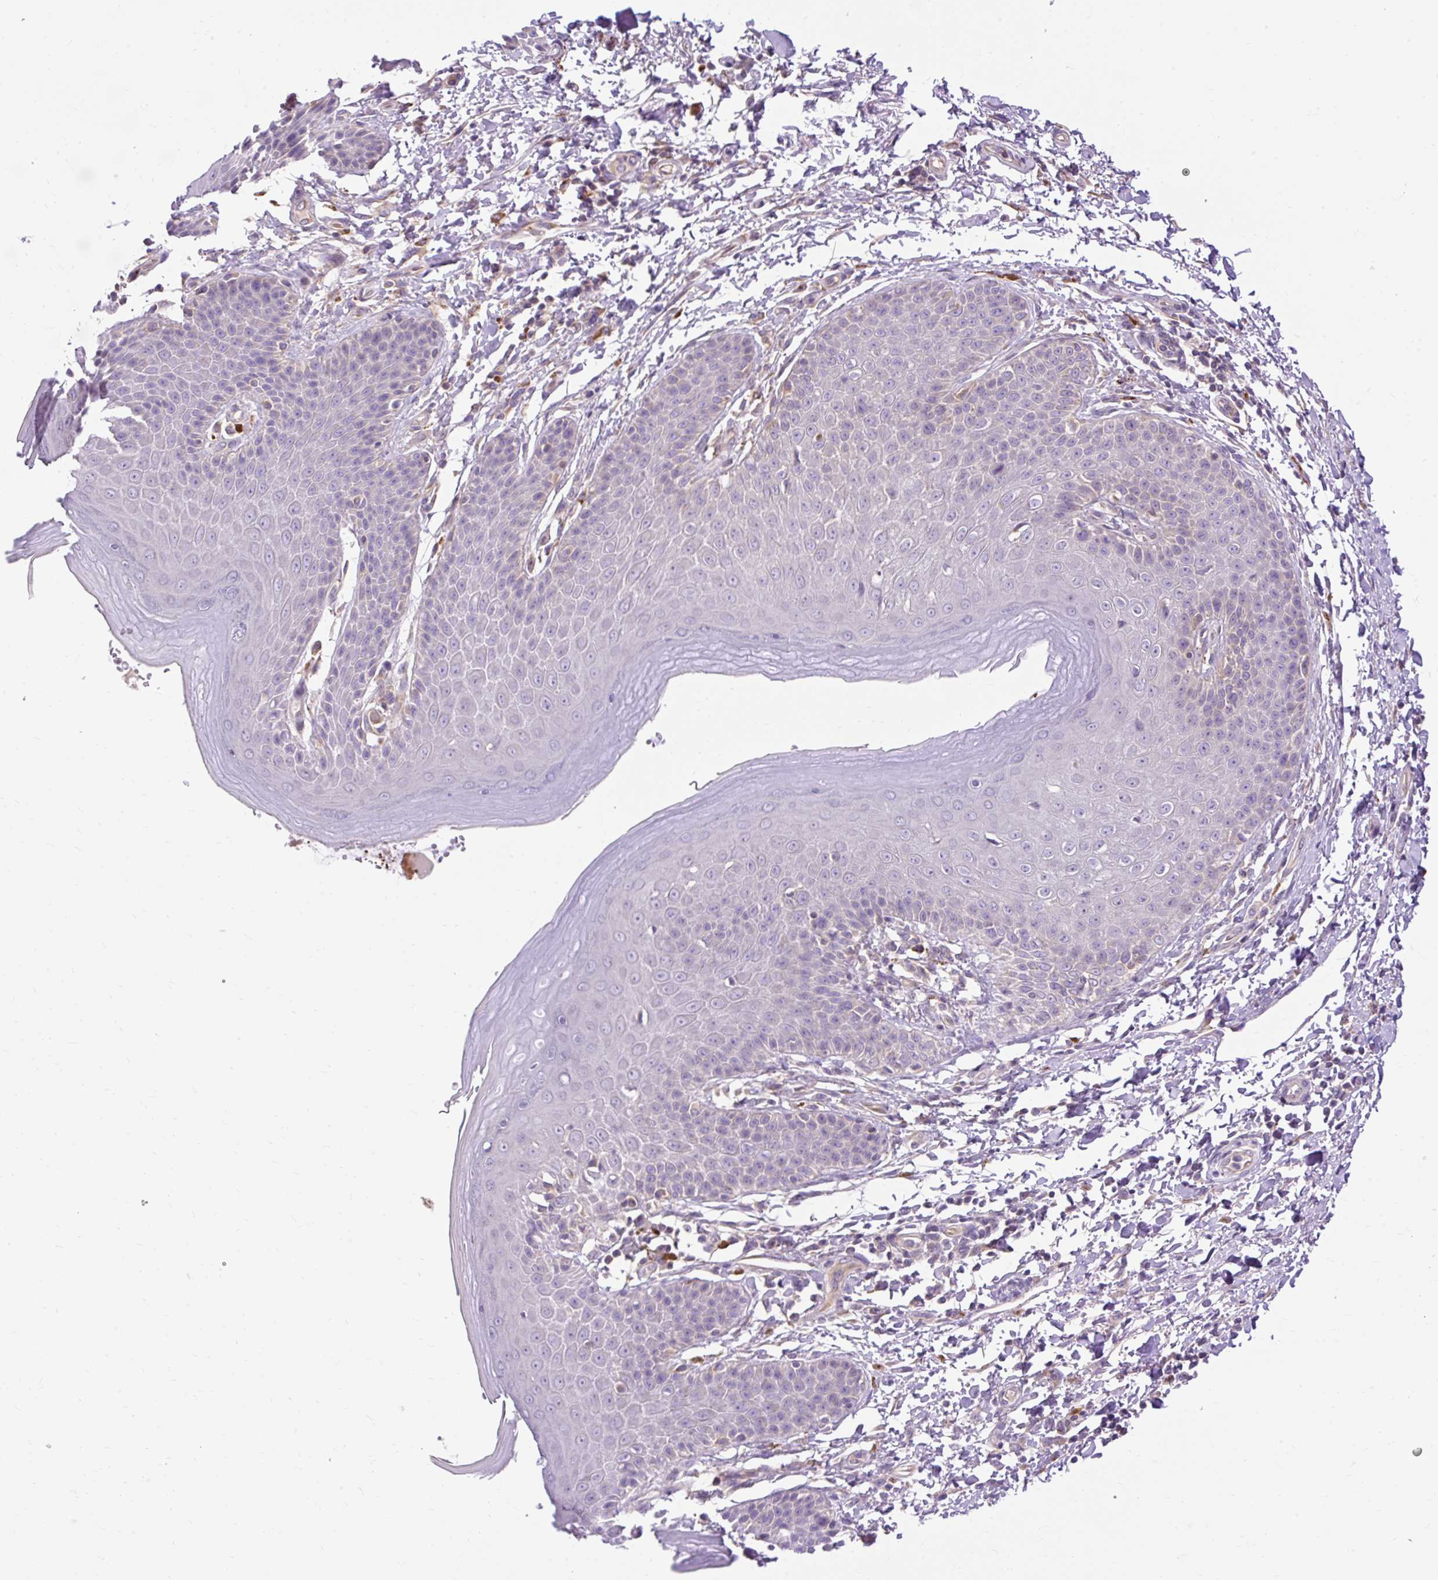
{"staining": {"intensity": "negative", "quantity": "none", "location": "none"}, "tissue": "skin", "cell_type": "Epidermal cells", "image_type": "normal", "snomed": [{"axis": "morphology", "description": "Normal tissue, NOS"}, {"axis": "topography", "description": "Peripheral nerve tissue"}], "caption": "A high-resolution histopathology image shows immunohistochemistry (IHC) staining of unremarkable skin, which shows no significant expression in epidermal cells. (Stains: DAB (3,3'-diaminobenzidine) IHC with hematoxylin counter stain, Microscopy: brightfield microscopy at high magnification).", "gene": "HEXB", "patient": {"sex": "male", "age": 51}}